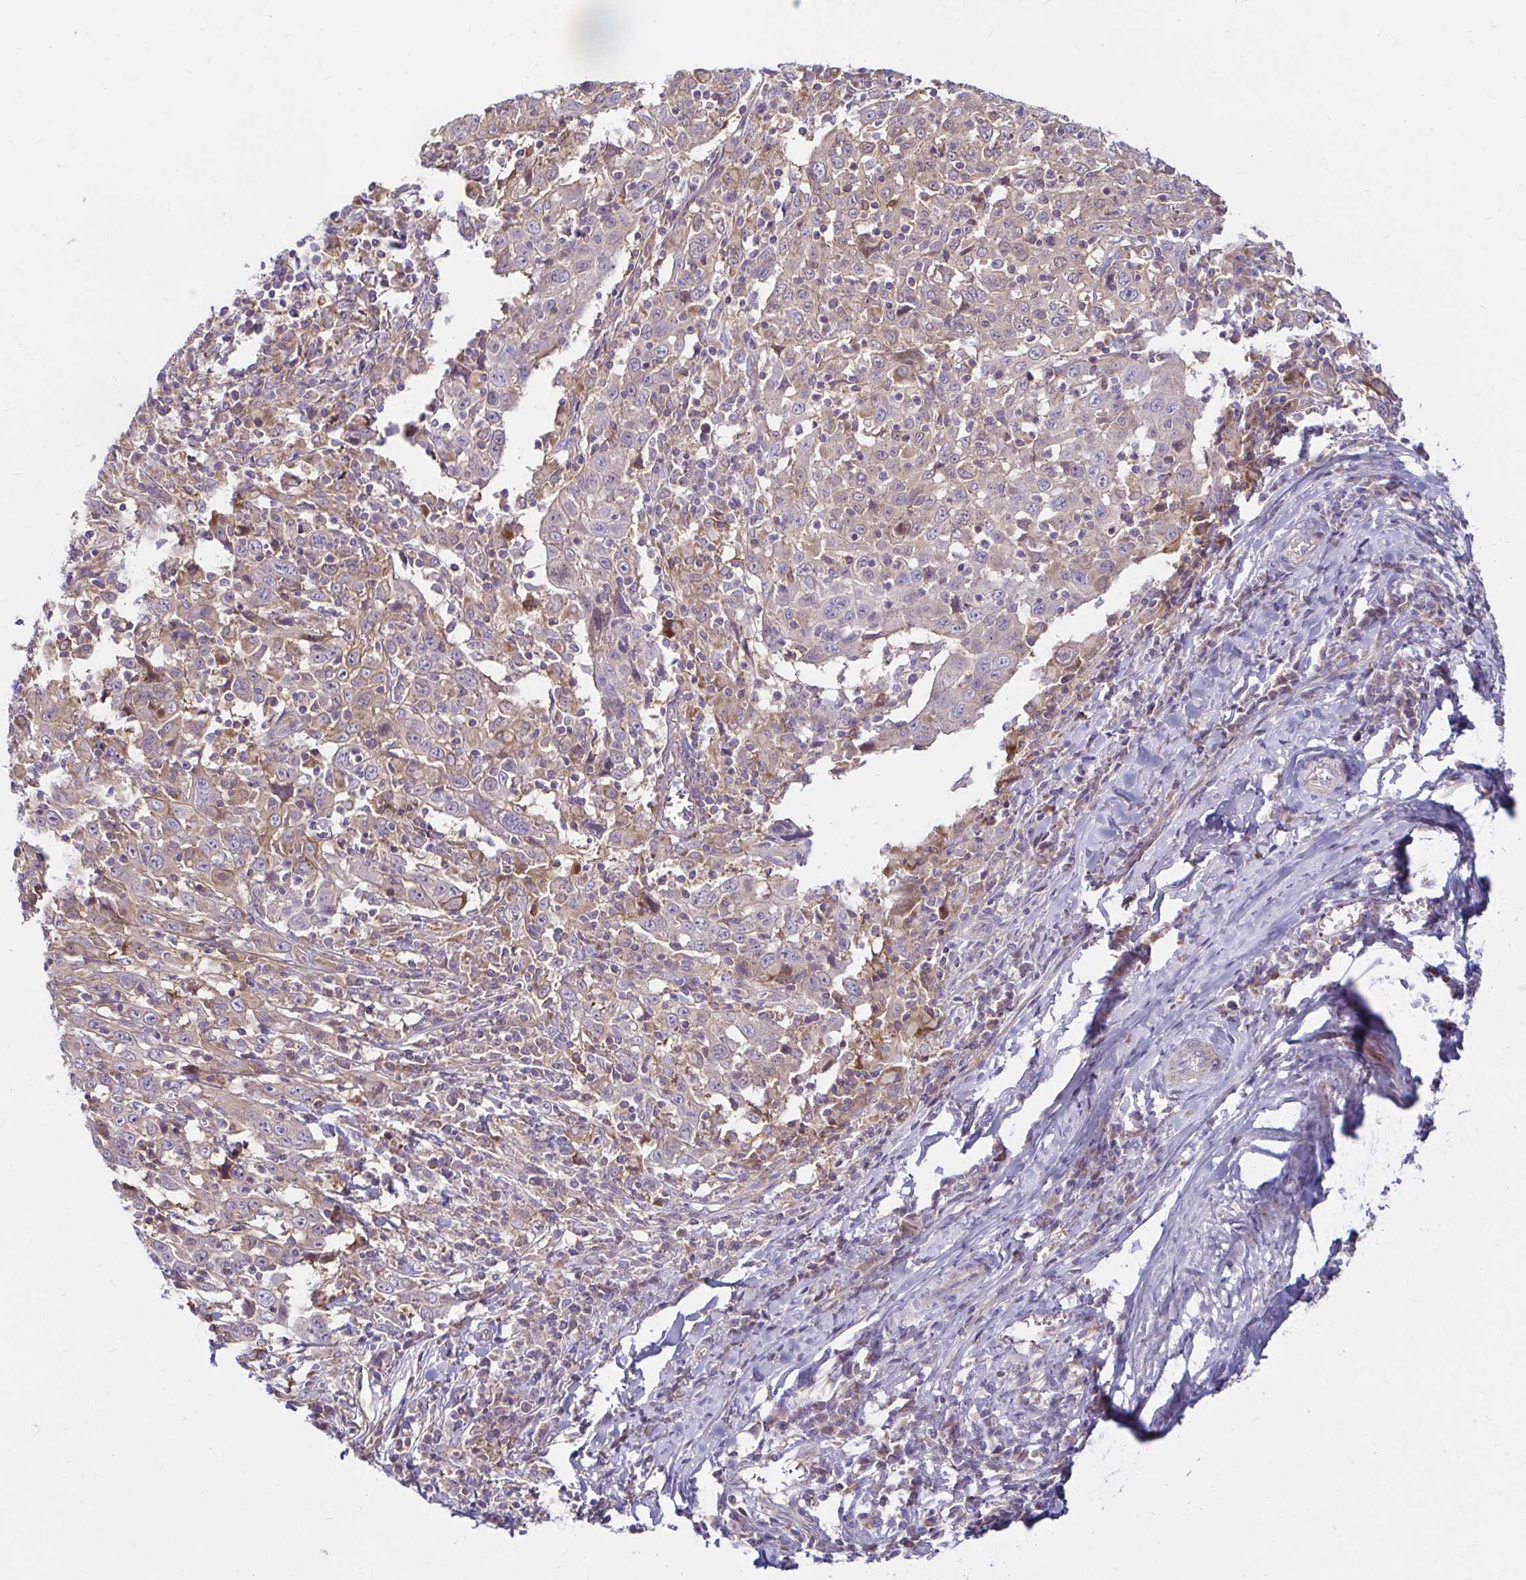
{"staining": {"intensity": "negative", "quantity": "none", "location": "none"}, "tissue": "cervical cancer", "cell_type": "Tumor cells", "image_type": "cancer", "snomed": [{"axis": "morphology", "description": "Squamous cell carcinoma, NOS"}, {"axis": "topography", "description": "Cervix"}], "caption": "DAB immunohistochemical staining of human cervical cancer (squamous cell carcinoma) reveals no significant positivity in tumor cells. (DAB immunohistochemistry (IHC) with hematoxylin counter stain).", "gene": "ITGA2", "patient": {"sex": "female", "age": 46}}